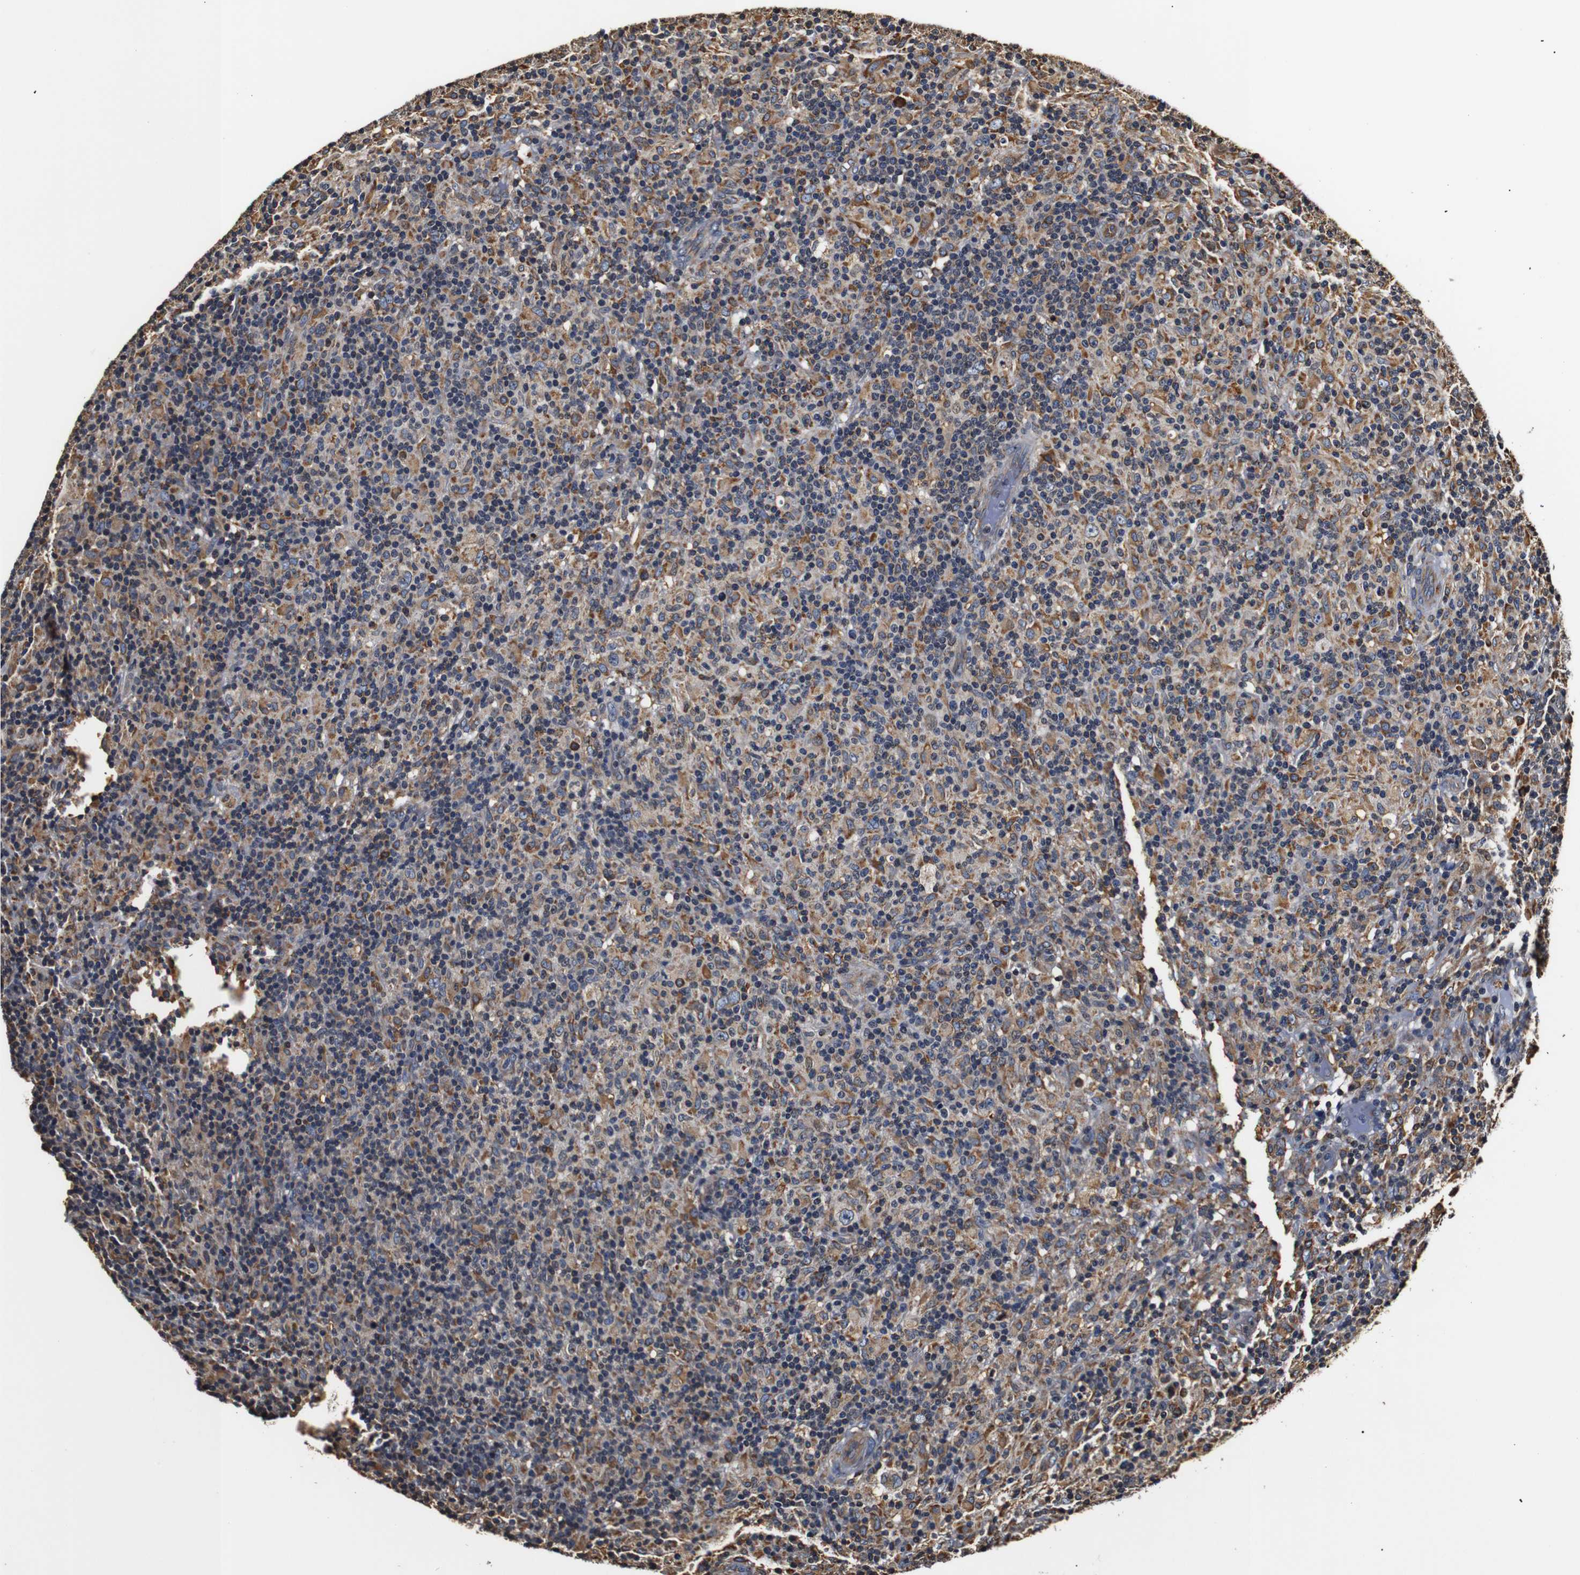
{"staining": {"intensity": "negative", "quantity": "none", "location": "none"}, "tissue": "lymphoma", "cell_type": "Tumor cells", "image_type": "cancer", "snomed": [{"axis": "morphology", "description": "Hodgkin's disease, NOS"}, {"axis": "topography", "description": "Lymph node"}], "caption": "Immunohistochemical staining of human lymphoma demonstrates no significant expression in tumor cells.", "gene": "HHIP", "patient": {"sex": "male", "age": 70}}